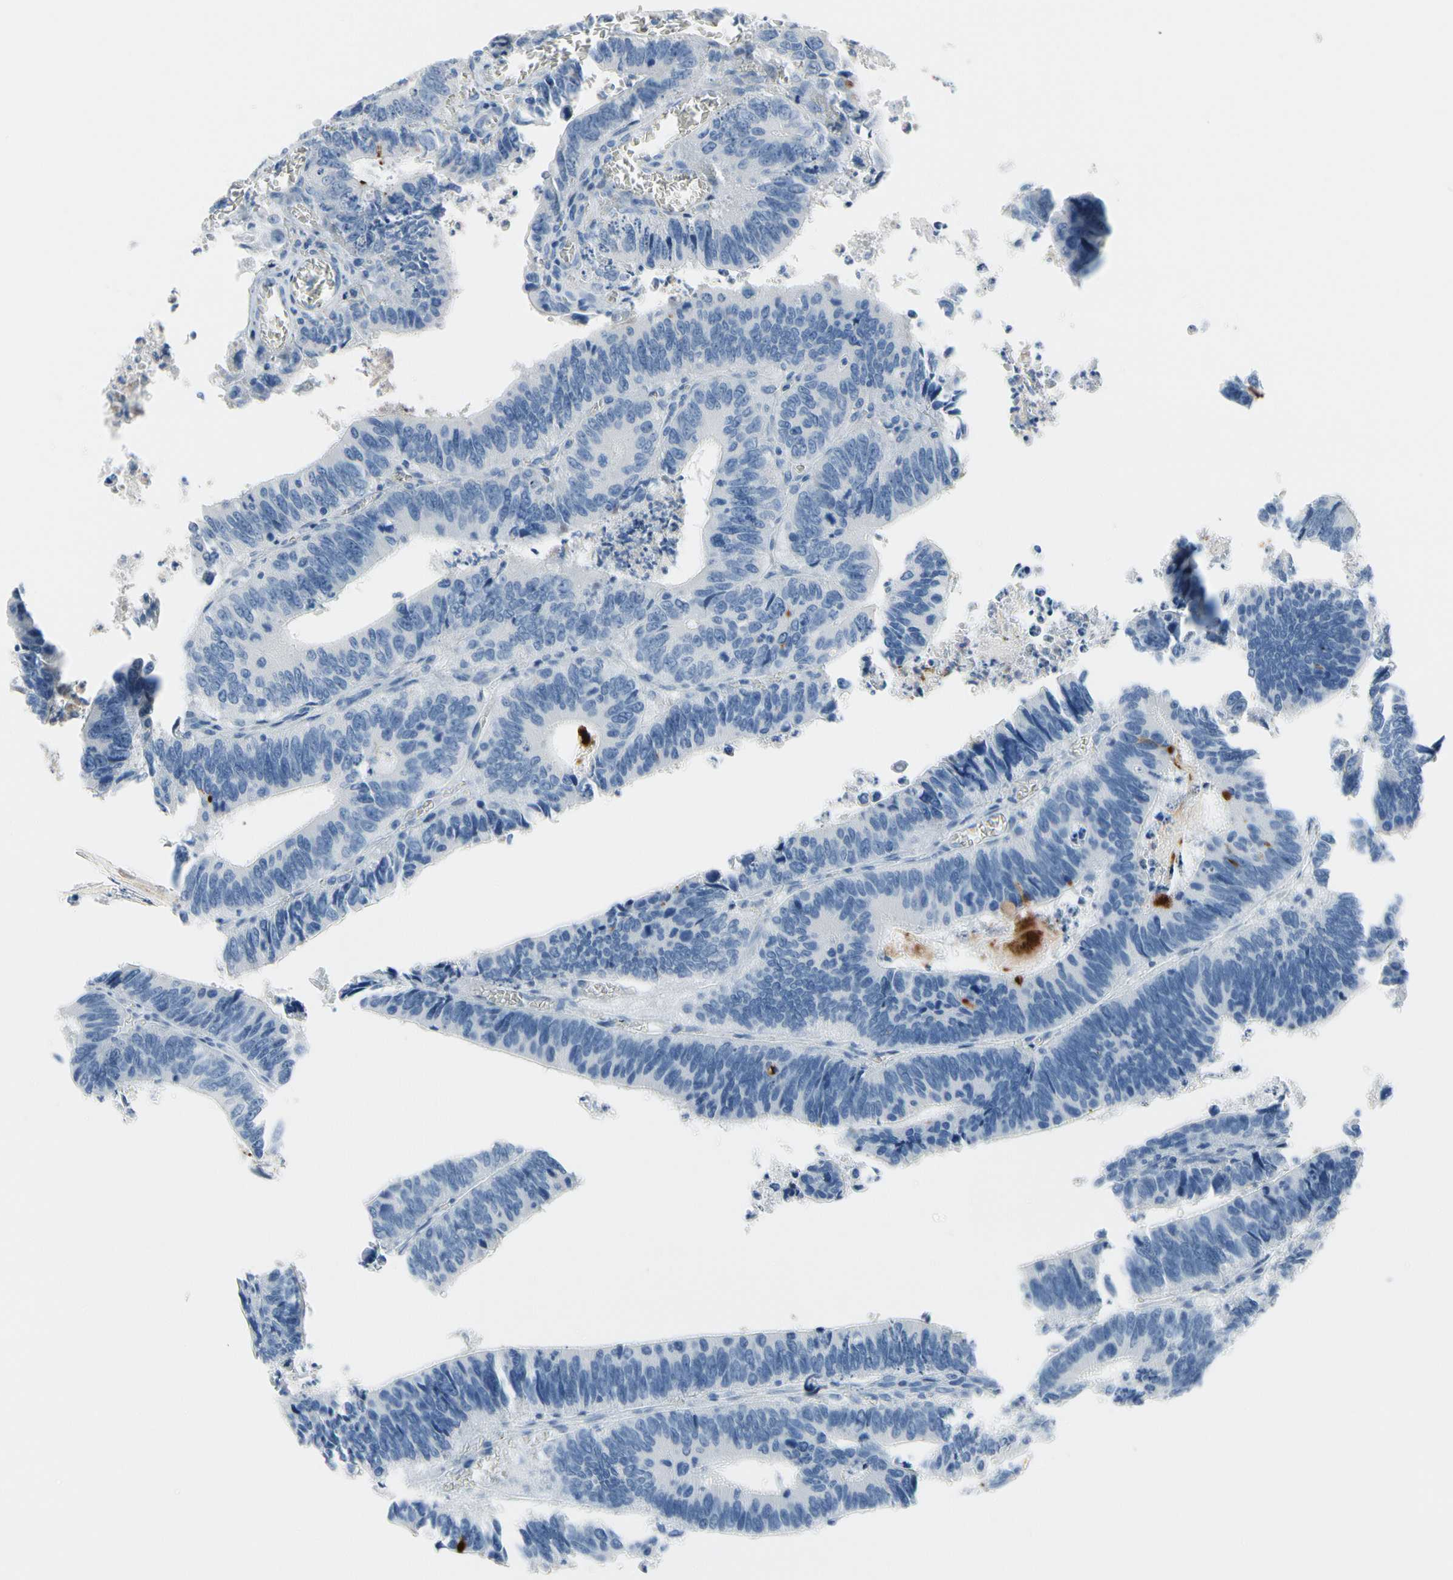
{"staining": {"intensity": "negative", "quantity": "none", "location": "none"}, "tissue": "colorectal cancer", "cell_type": "Tumor cells", "image_type": "cancer", "snomed": [{"axis": "morphology", "description": "Adenocarcinoma, NOS"}, {"axis": "topography", "description": "Colon"}], "caption": "Immunohistochemical staining of human adenocarcinoma (colorectal) reveals no significant positivity in tumor cells.", "gene": "MUC5B", "patient": {"sex": "male", "age": 72}}